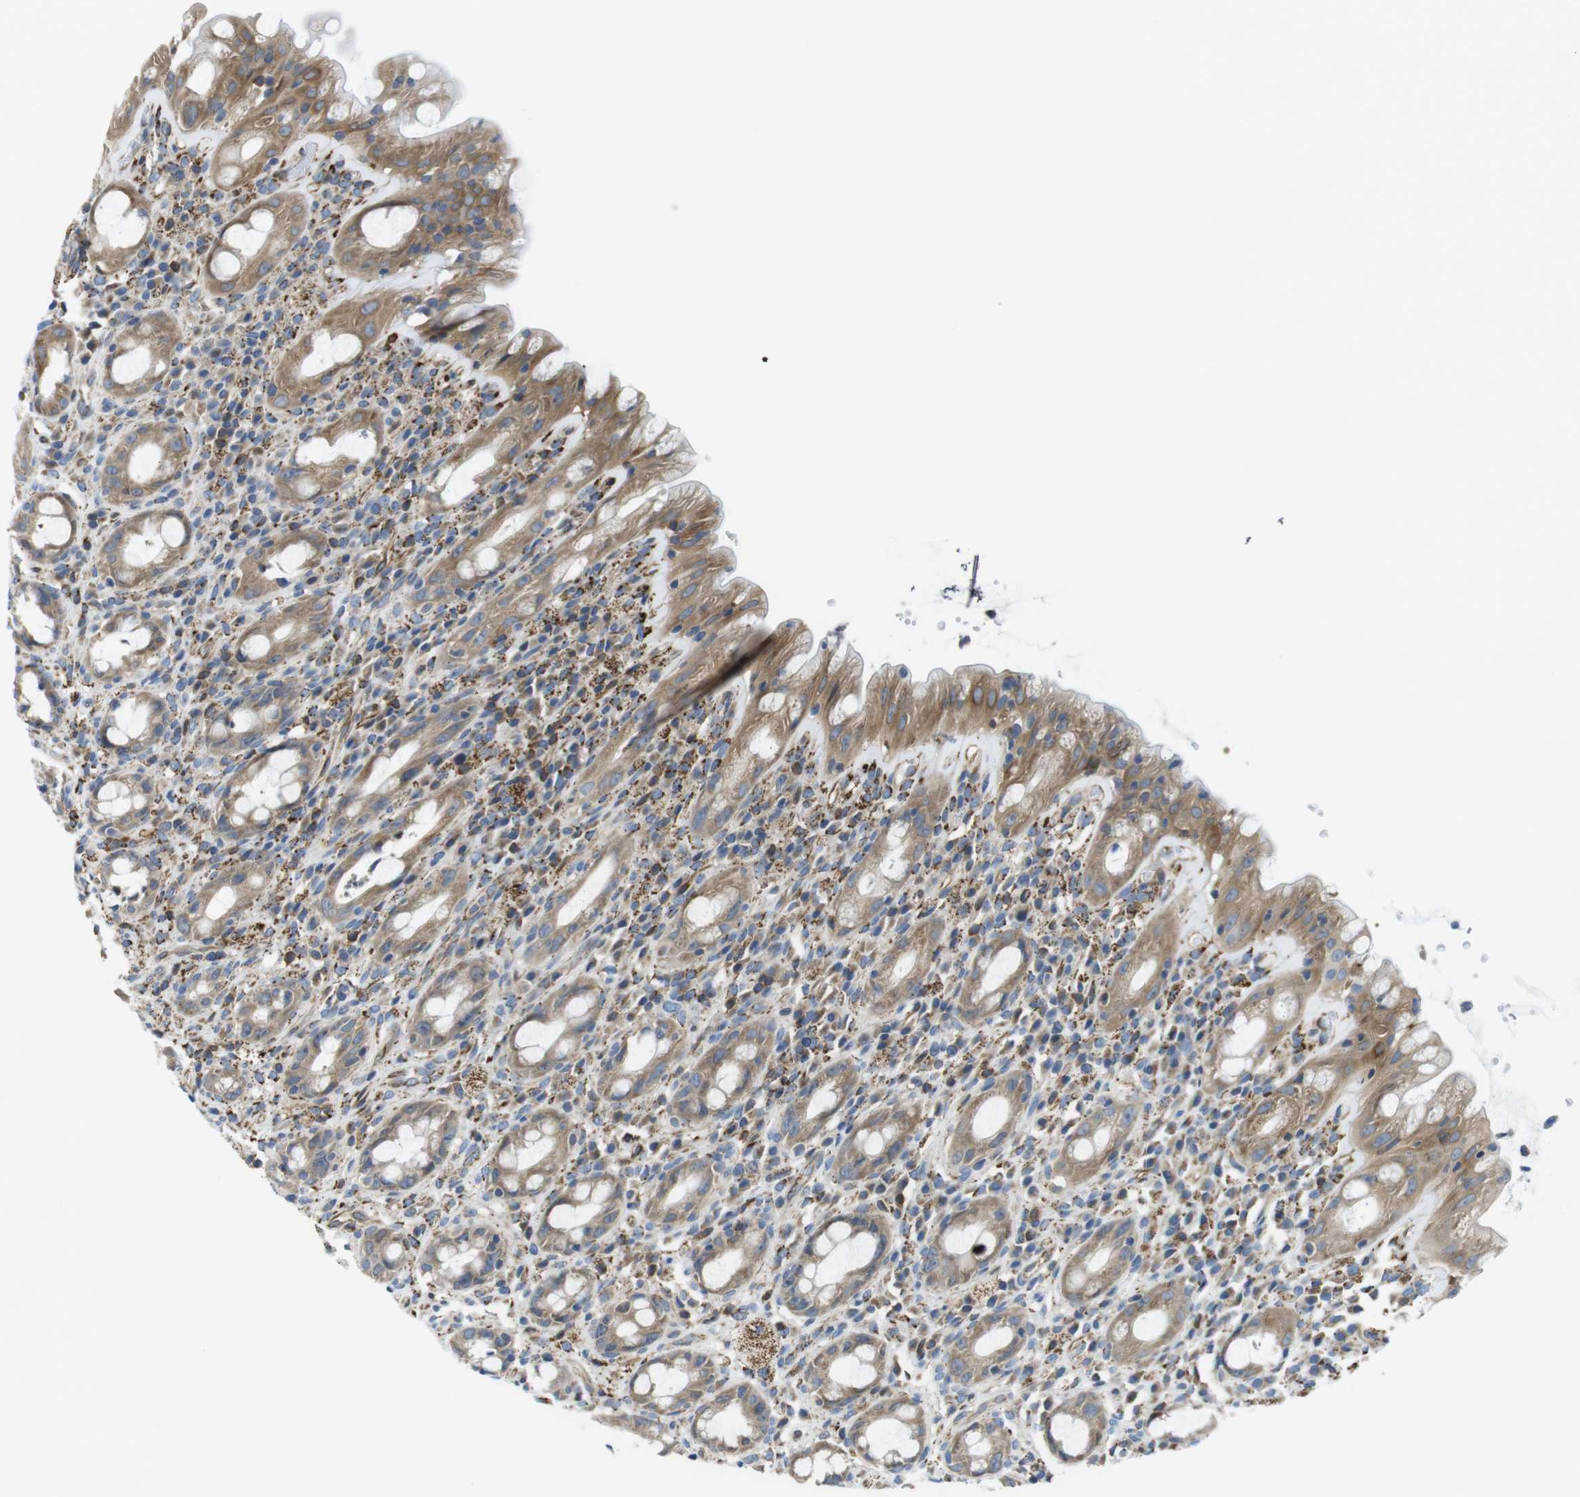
{"staining": {"intensity": "moderate", "quantity": ">75%", "location": "cytoplasmic/membranous"}, "tissue": "rectum", "cell_type": "Glandular cells", "image_type": "normal", "snomed": [{"axis": "morphology", "description": "Normal tissue, NOS"}, {"axis": "topography", "description": "Rectum"}], "caption": "Protein expression analysis of benign human rectum reveals moderate cytoplasmic/membranous staining in approximately >75% of glandular cells.", "gene": "KCNE3", "patient": {"sex": "male", "age": 44}}